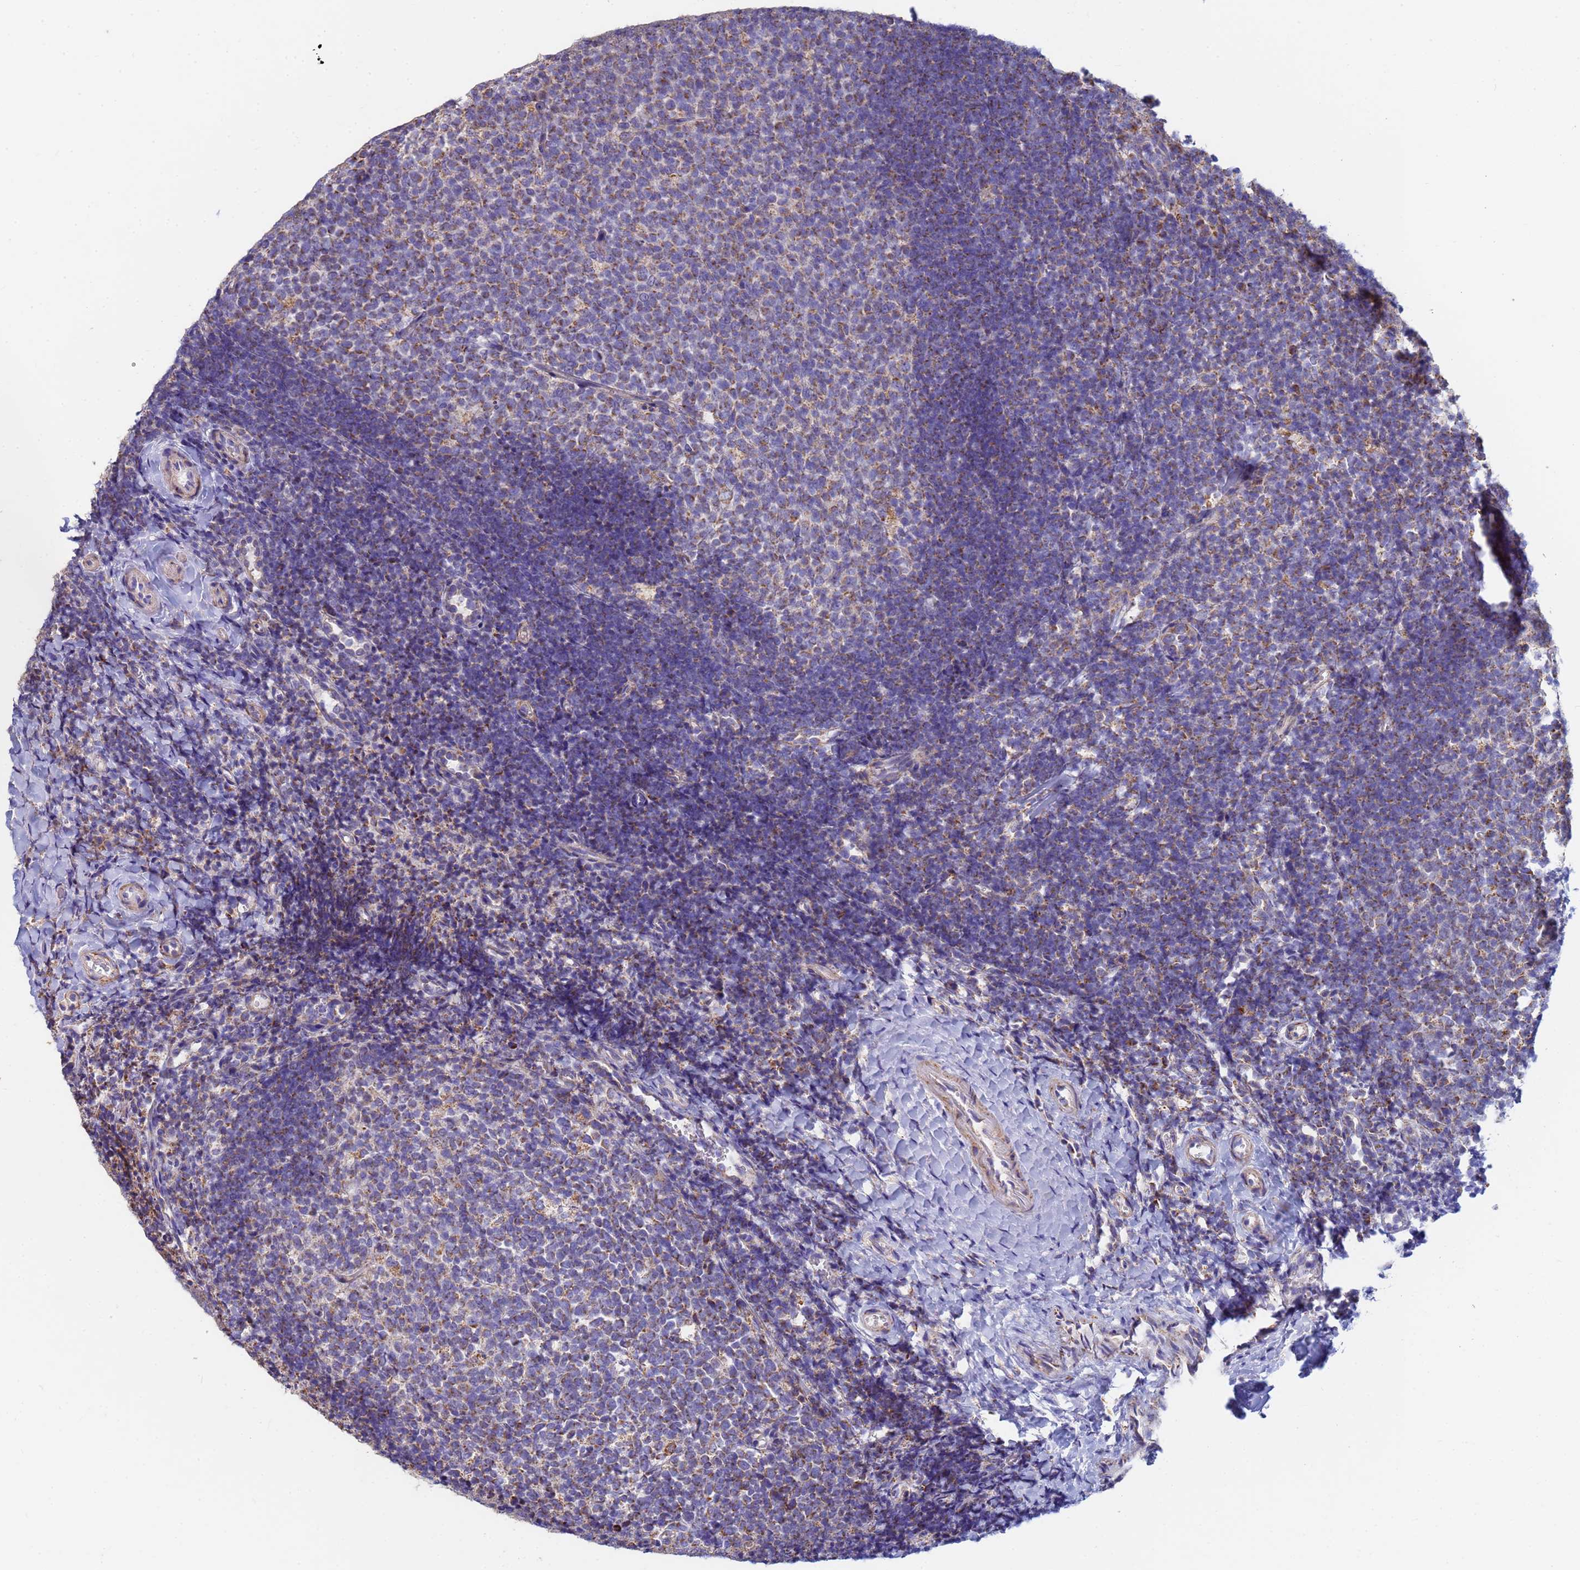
{"staining": {"intensity": "weak", "quantity": "25%-75%", "location": "cytoplasmic/membranous"}, "tissue": "tonsil", "cell_type": "Germinal center cells", "image_type": "normal", "snomed": [{"axis": "morphology", "description": "Normal tissue, NOS"}, {"axis": "topography", "description": "Tonsil"}], "caption": "Weak cytoplasmic/membranous positivity is appreciated in approximately 25%-75% of germinal center cells in normal tonsil. (brown staining indicates protein expression, while blue staining denotes nuclei).", "gene": "UQCRHL", "patient": {"sex": "female", "age": 10}}